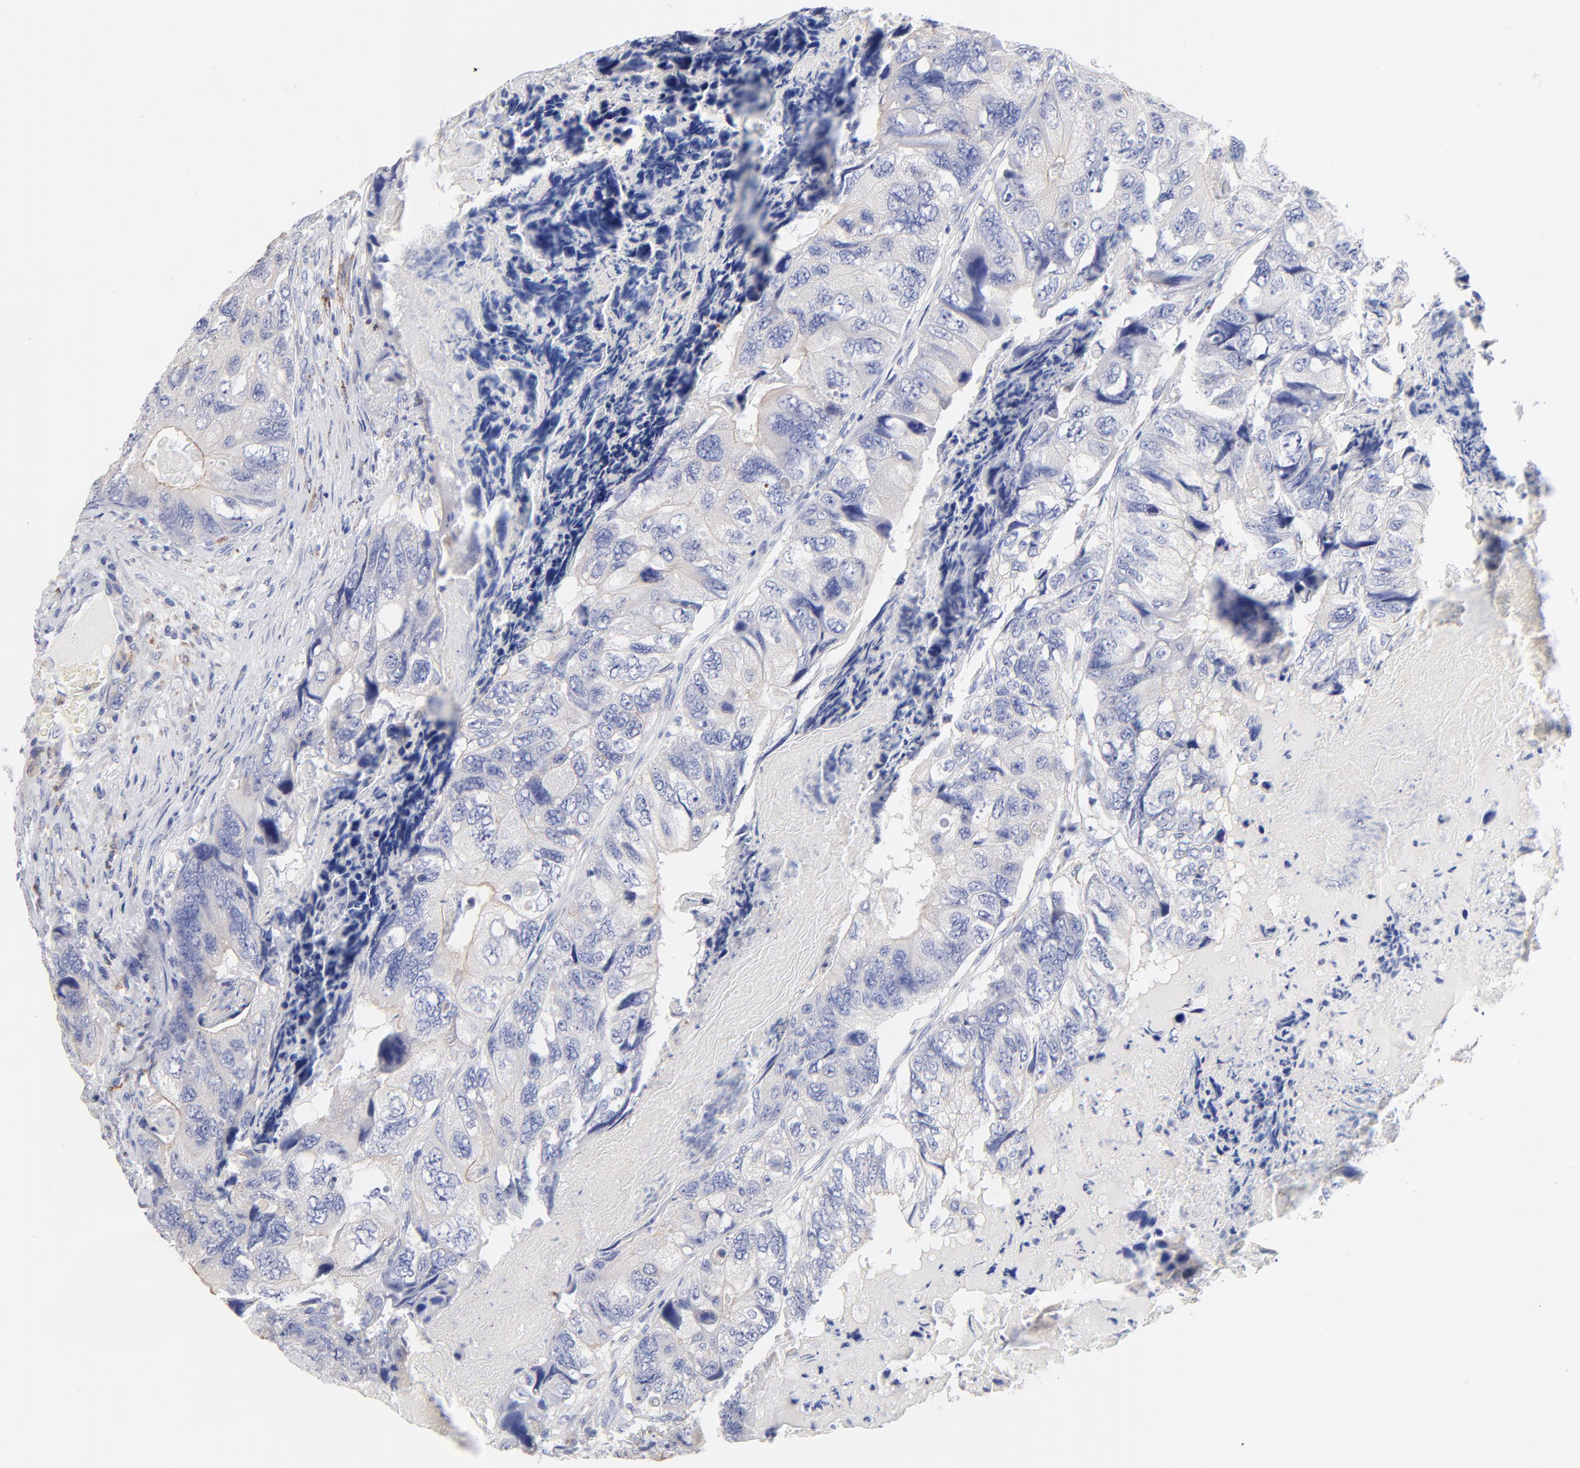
{"staining": {"intensity": "weak", "quantity": "<25%", "location": "cytoplasmic/membranous"}, "tissue": "colorectal cancer", "cell_type": "Tumor cells", "image_type": "cancer", "snomed": [{"axis": "morphology", "description": "Adenocarcinoma, NOS"}, {"axis": "topography", "description": "Rectum"}], "caption": "Immunohistochemistry of human adenocarcinoma (colorectal) reveals no staining in tumor cells.", "gene": "FBXO10", "patient": {"sex": "female", "age": 82}}